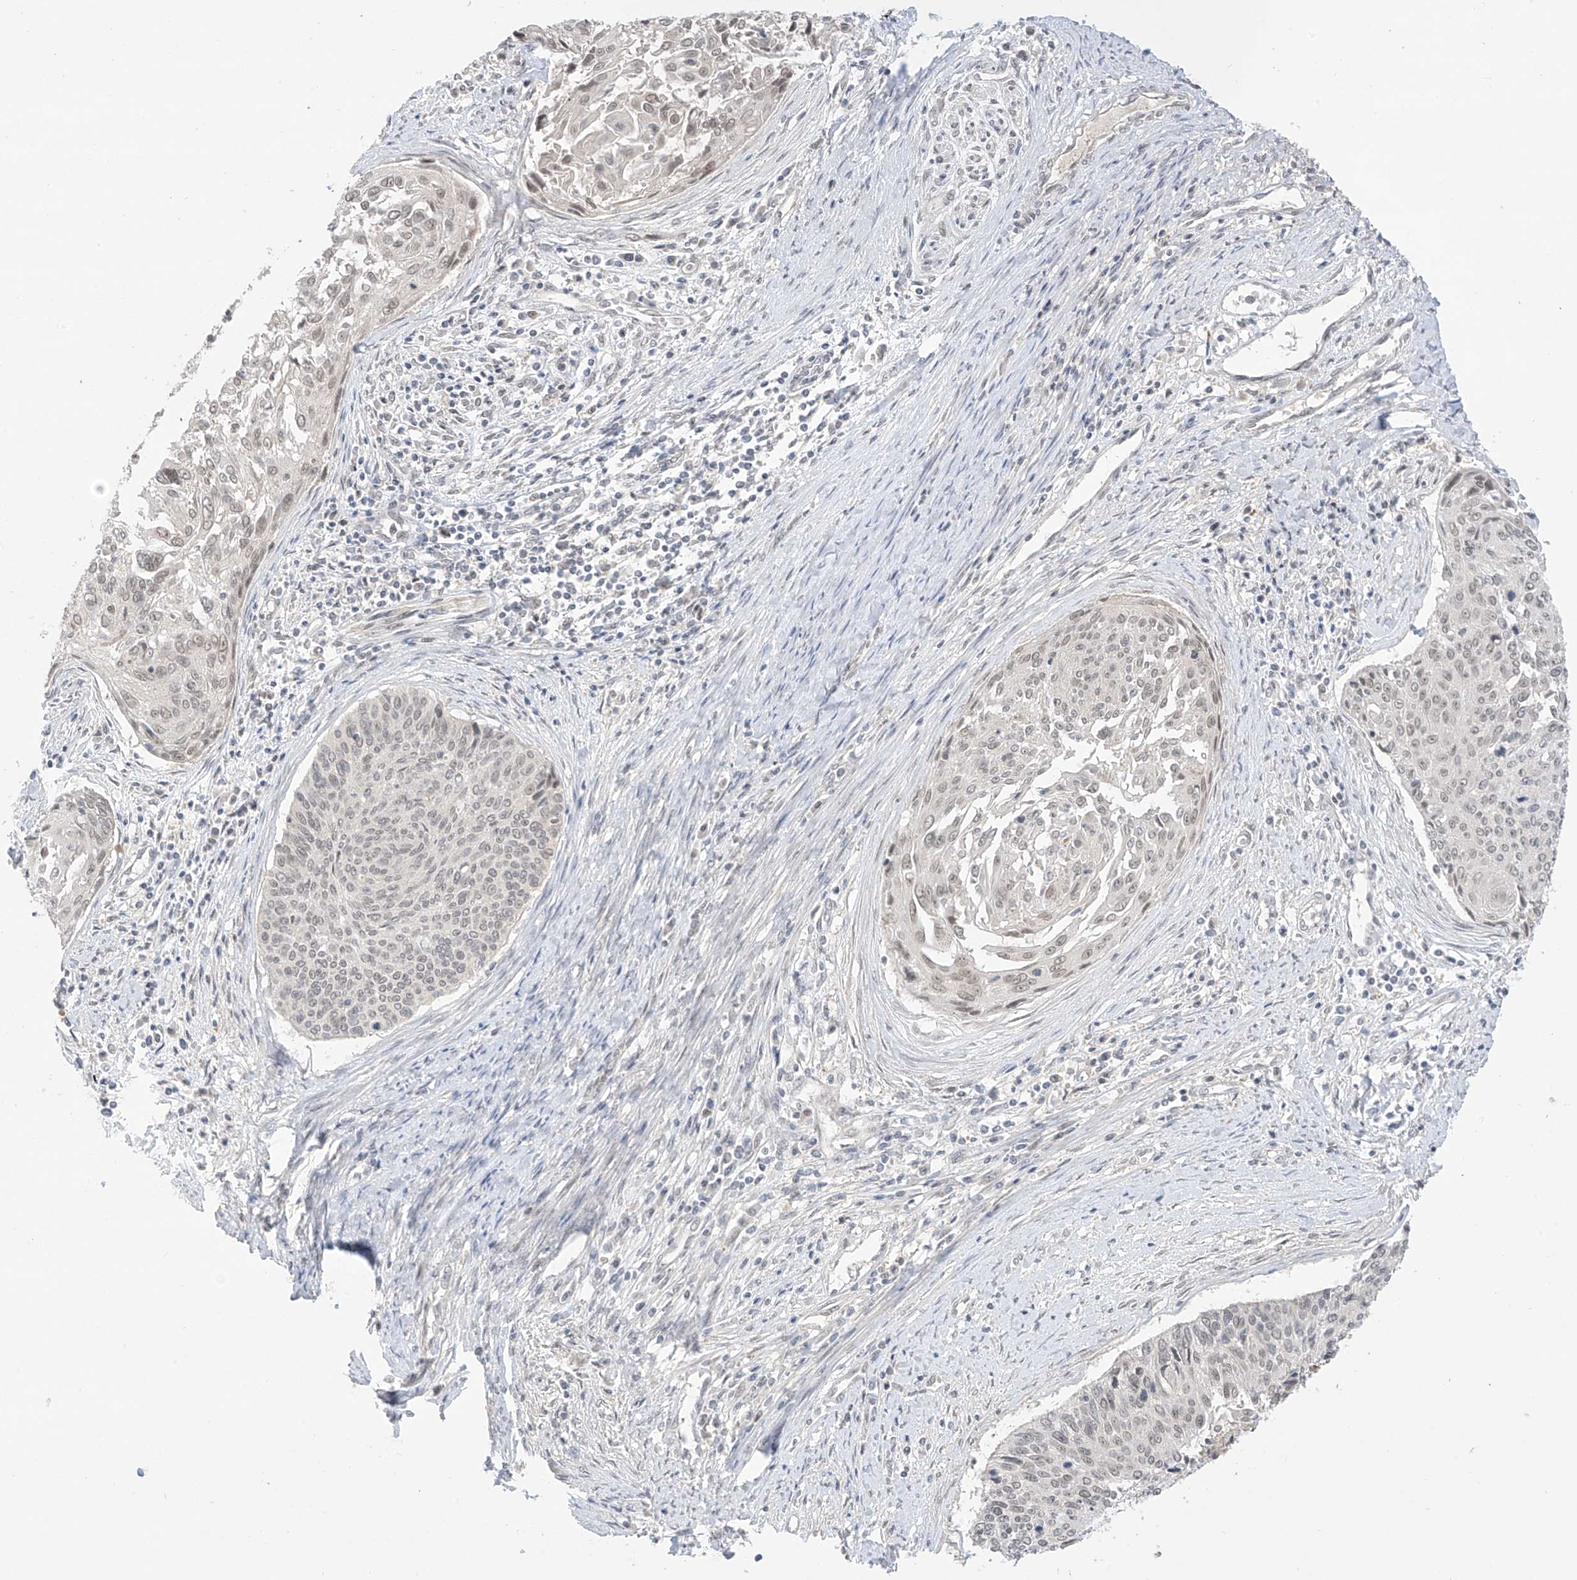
{"staining": {"intensity": "weak", "quantity": ">75%", "location": "nuclear"}, "tissue": "cervical cancer", "cell_type": "Tumor cells", "image_type": "cancer", "snomed": [{"axis": "morphology", "description": "Squamous cell carcinoma, NOS"}, {"axis": "topography", "description": "Cervix"}], "caption": "IHC image of neoplastic tissue: human cervical cancer stained using immunohistochemistry (IHC) reveals low levels of weak protein expression localized specifically in the nuclear of tumor cells, appearing as a nuclear brown color.", "gene": "OGT", "patient": {"sex": "female", "age": 55}}